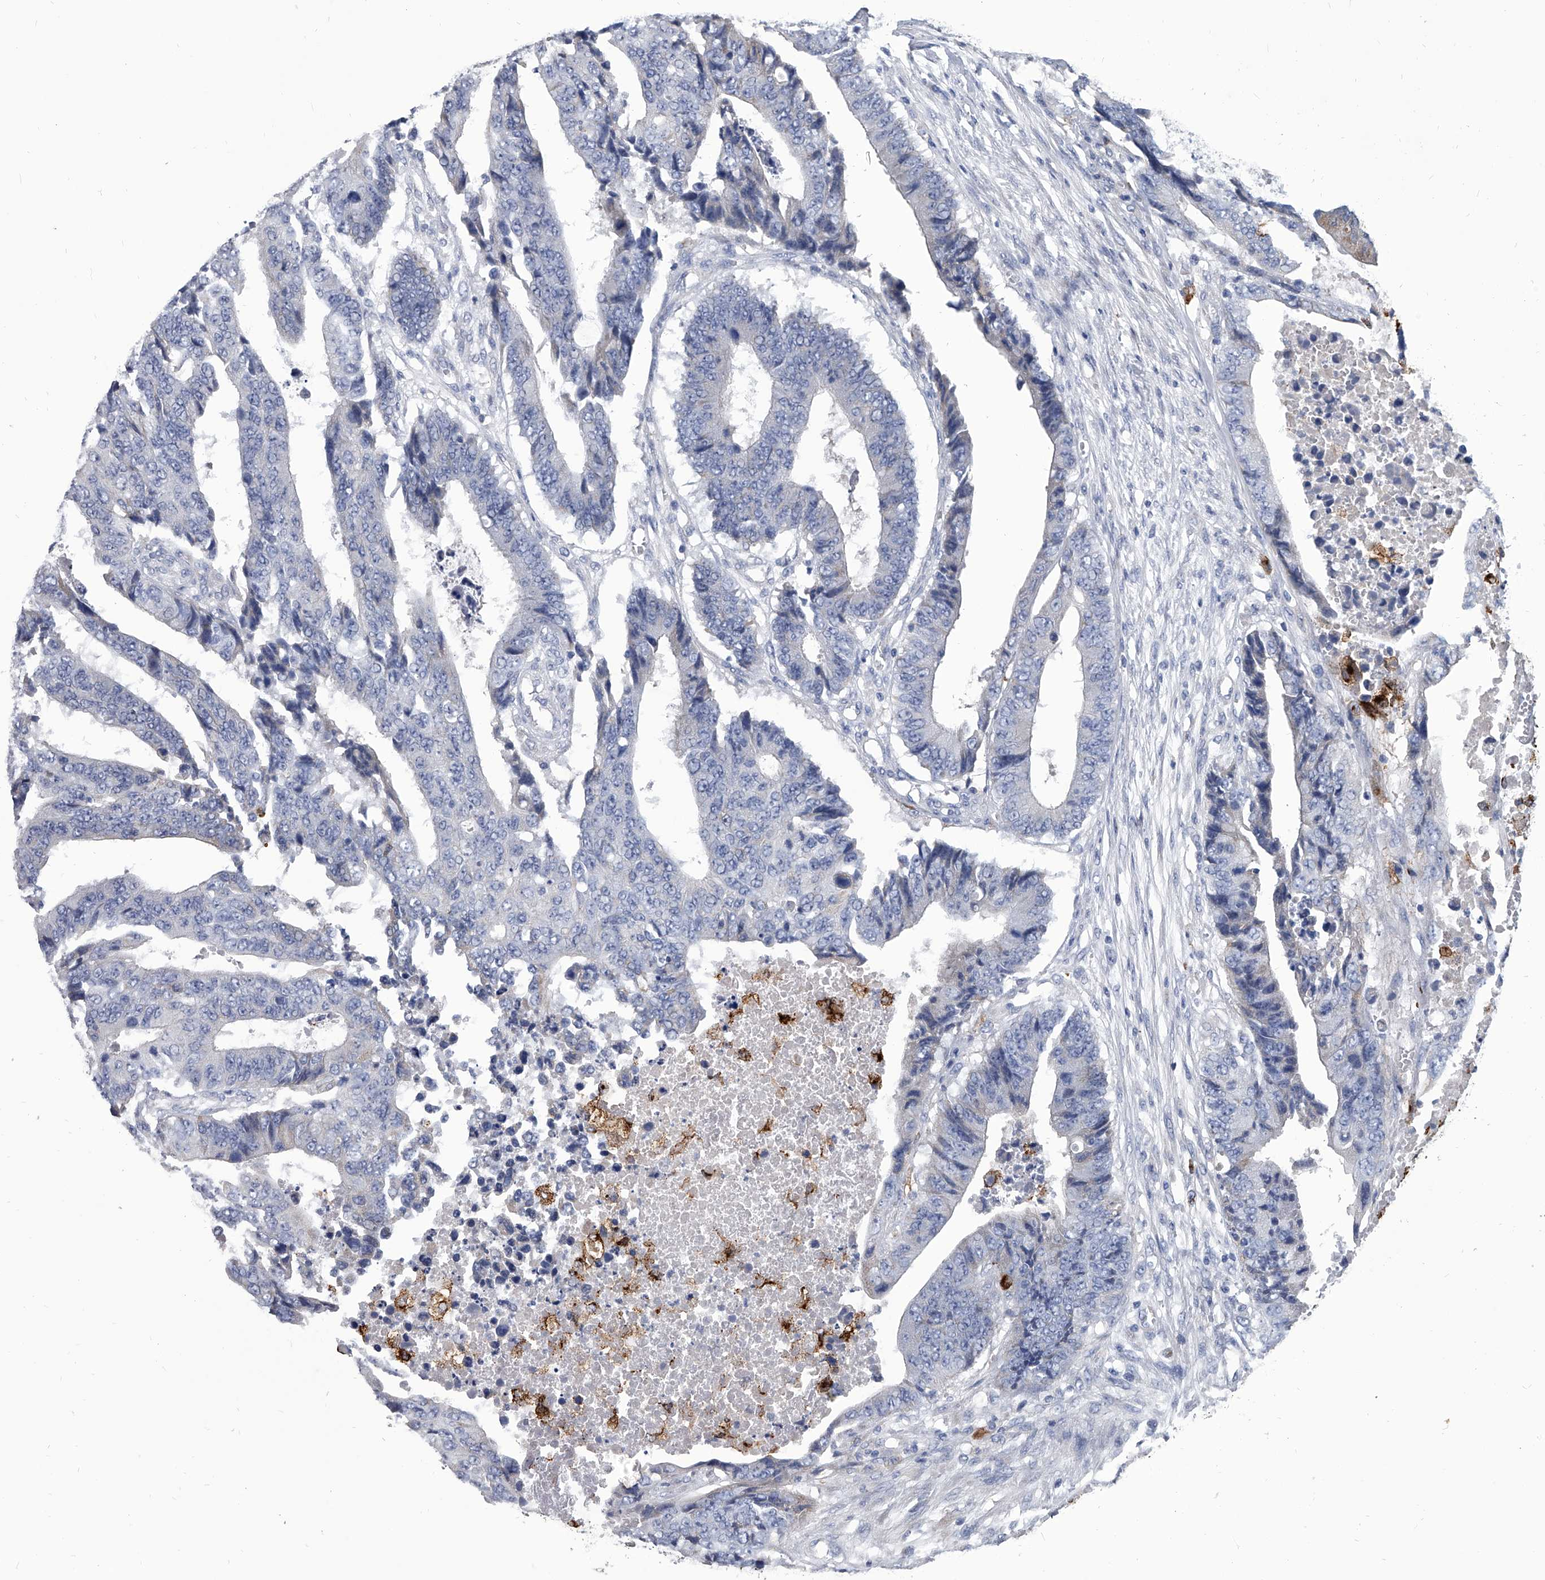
{"staining": {"intensity": "negative", "quantity": "none", "location": "none"}, "tissue": "colorectal cancer", "cell_type": "Tumor cells", "image_type": "cancer", "snomed": [{"axis": "morphology", "description": "Adenocarcinoma, NOS"}, {"axis": "topography", "description": "Rectum"}], "caption": "High magnification brightfield microscopy of colorectal cancer (adenocarcinoma) stained with DAB (brown) and counterstained with hematoxylin (blue): tumor cells show no significant expression. (Brightfield microscopy of DAB immunohistochemistry (IHC) at high magnification).", "gene": "SPP1", "patient": {"sex": "male", "age": 84}}